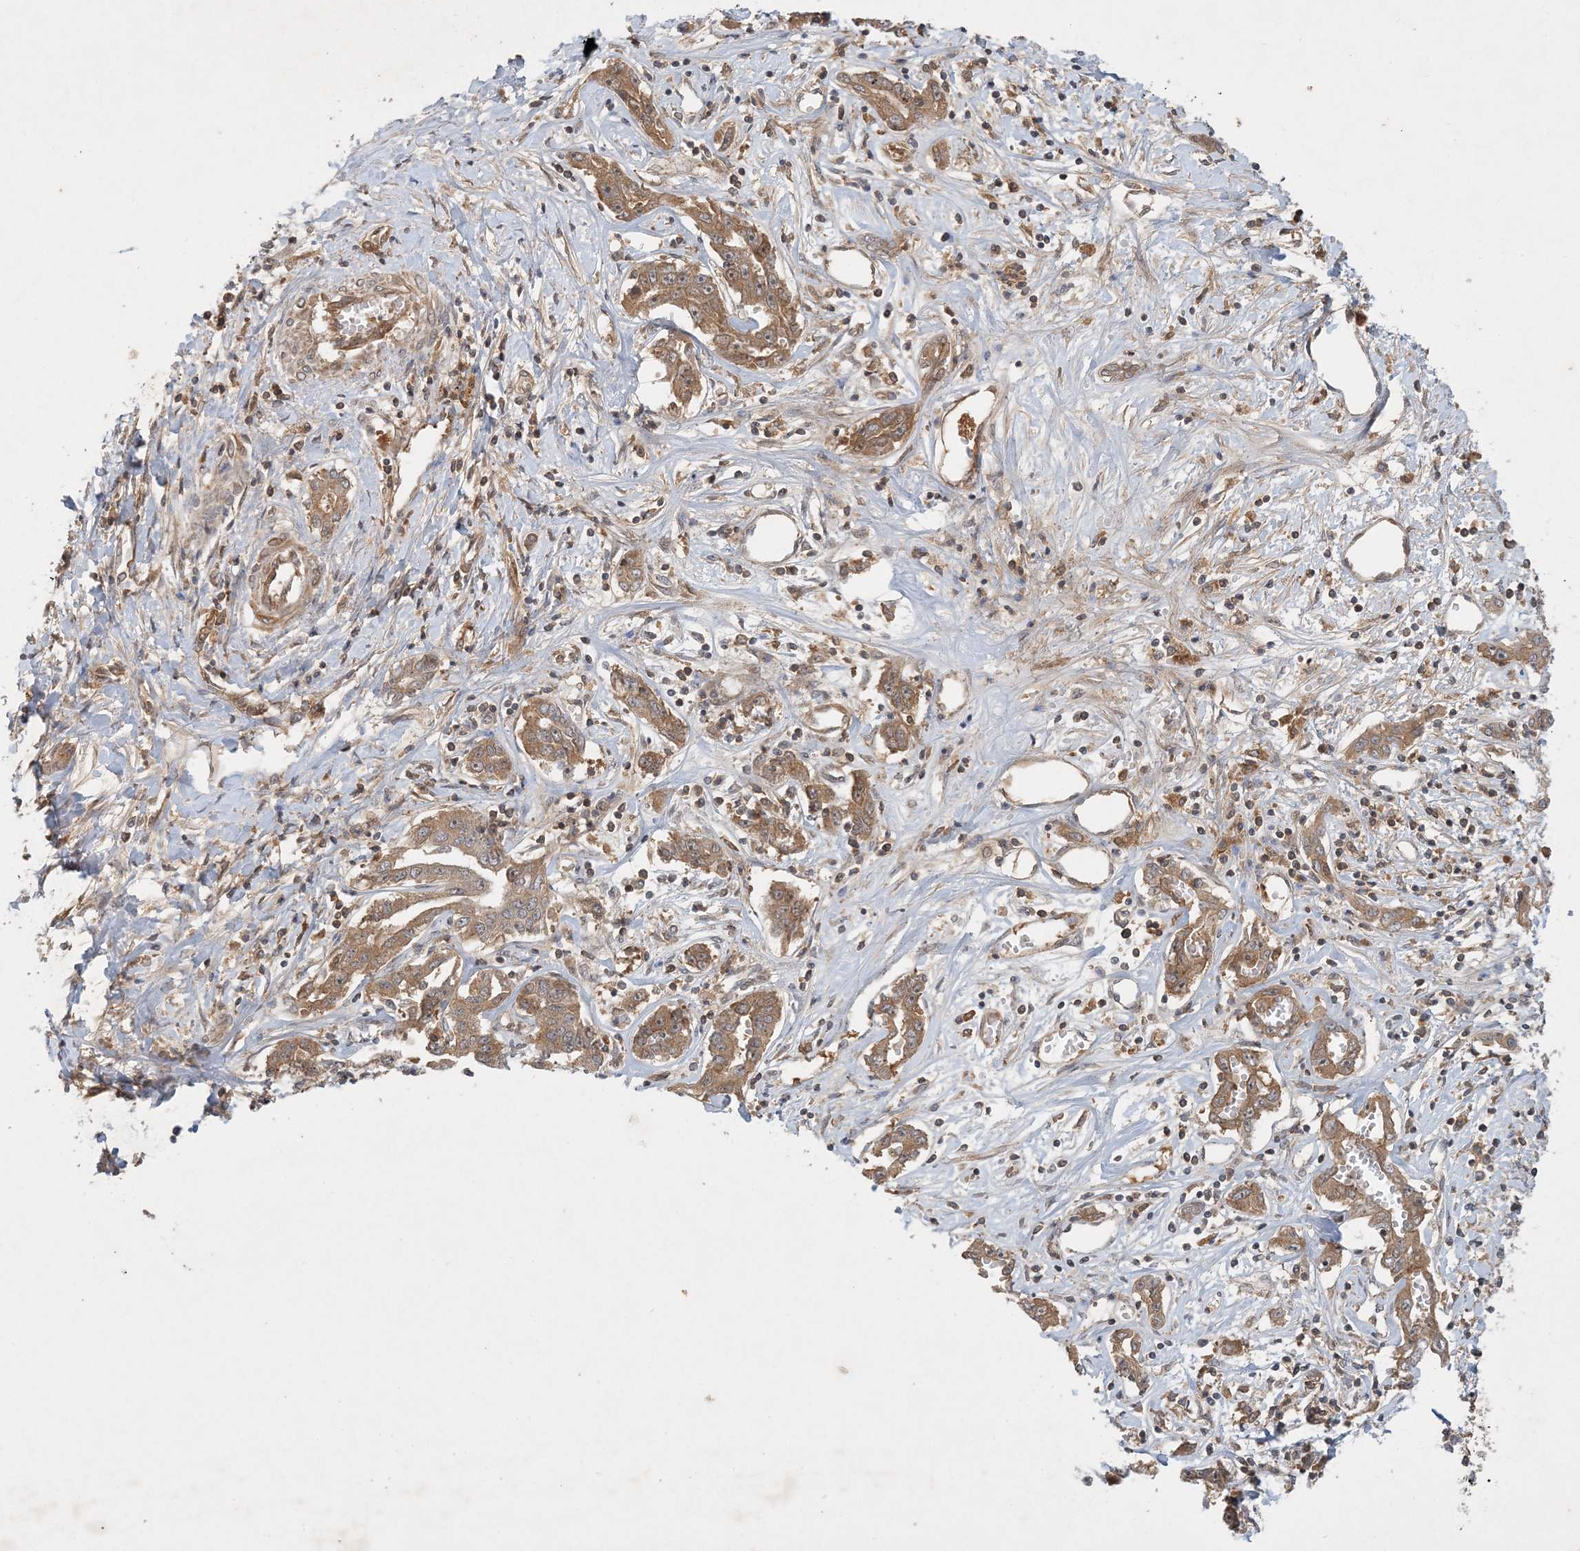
{"staining": {"intensity": "moderate", "quantity": ">75%", "location": "cytoplasmic/membranous"}, "tissue": "liver cancer", "cell_type": "Tumor cells", "image_type": "cancer", "snomed": [{"axis": "morphology", "description": "Cholangiocarcinoma"}, {"axis": "topography", "description": "Liver"}], "caption": "Immunohistochemistry (DAB) staining of human liver cholangiocarcinoma reveals moderate cytoplasmic/membranous protein staining in approximately >75% of tumor cells.", "gene": "ZCCHC4", "patient": {"sex": "male", "age": 59}}